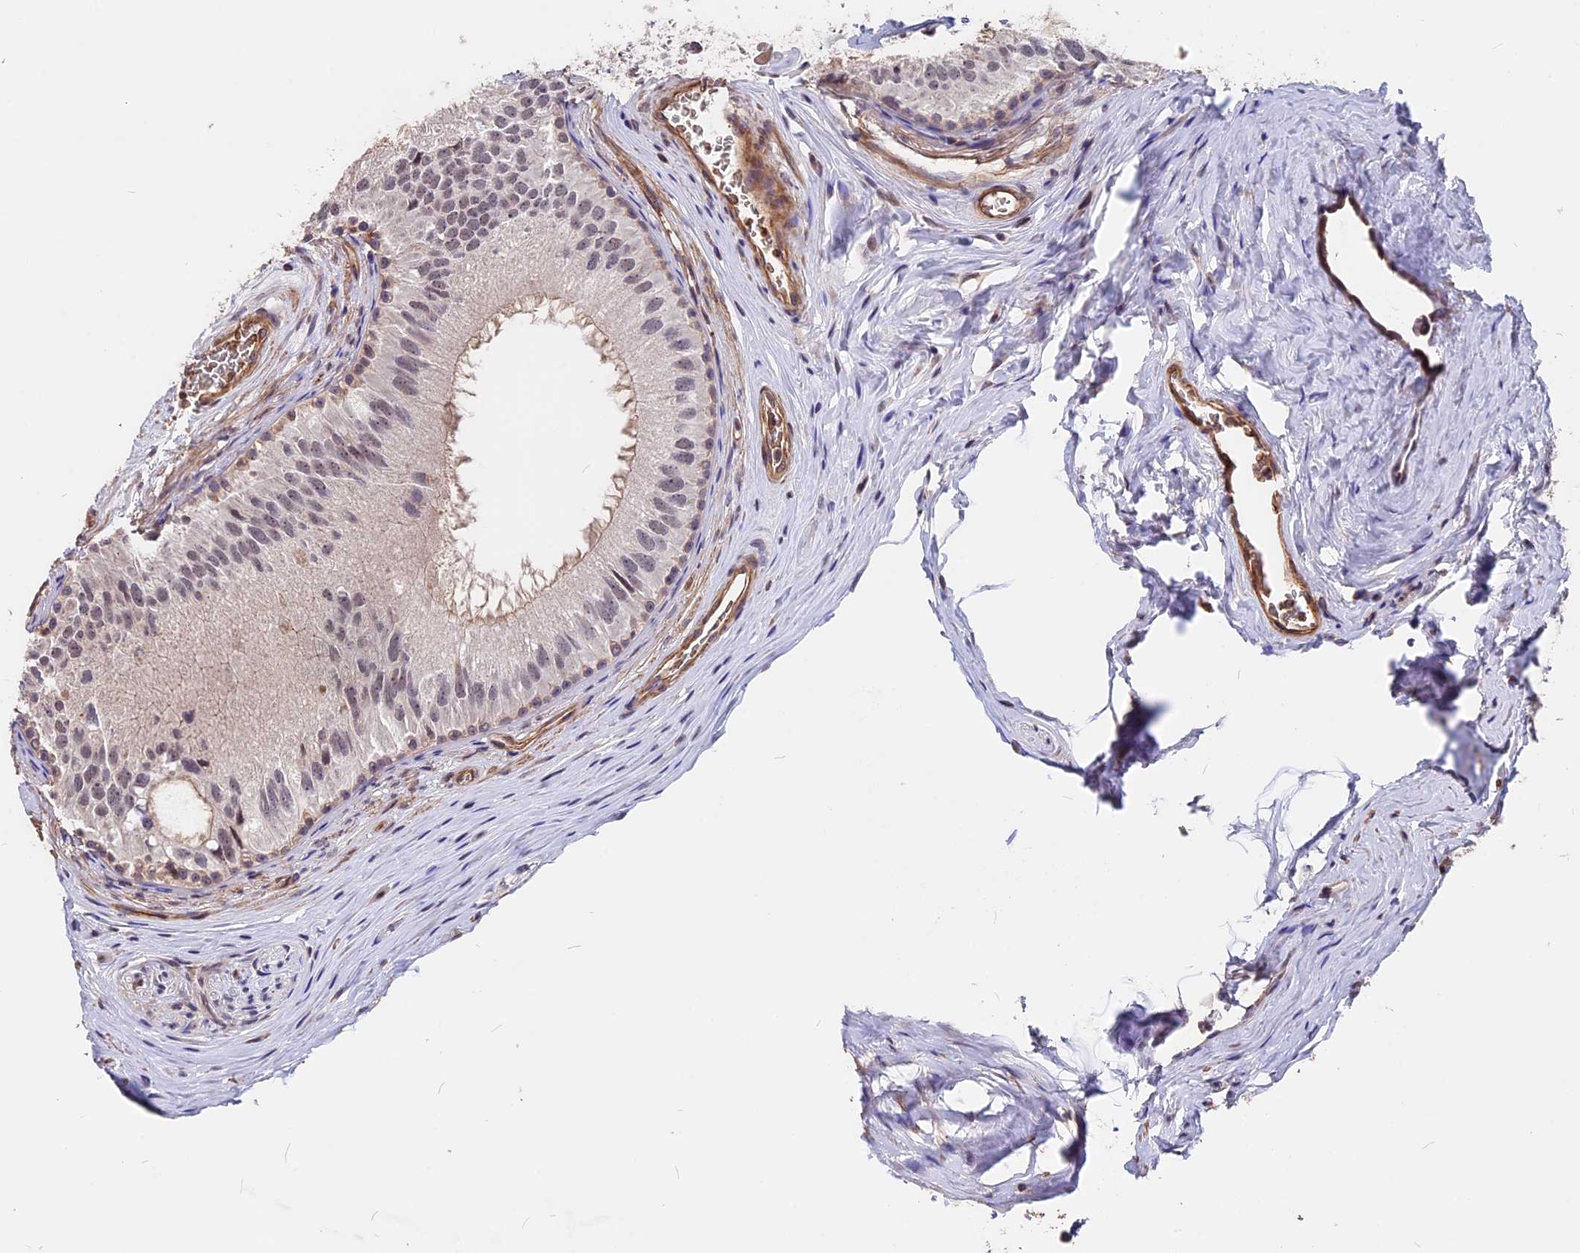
{"staining": {"intensity": "weak", "quantity": "<25%", "location": "nuclear"}, "tissue": "epididymis", "cell_type": "Glandular cells", "image_type": "normal", "snomed": [{"axis": "morphology", "description": "Normal tissue, NOS"}, {"axis": "topography", "description": "Epididymis"}], "caption": "Human epididymis stained for a protein using immunohistochemistry (IHC) shows no positivity in glandular cells.", "gene": "ZC3H10", "patient": {"sex": "male", "age": 33}}